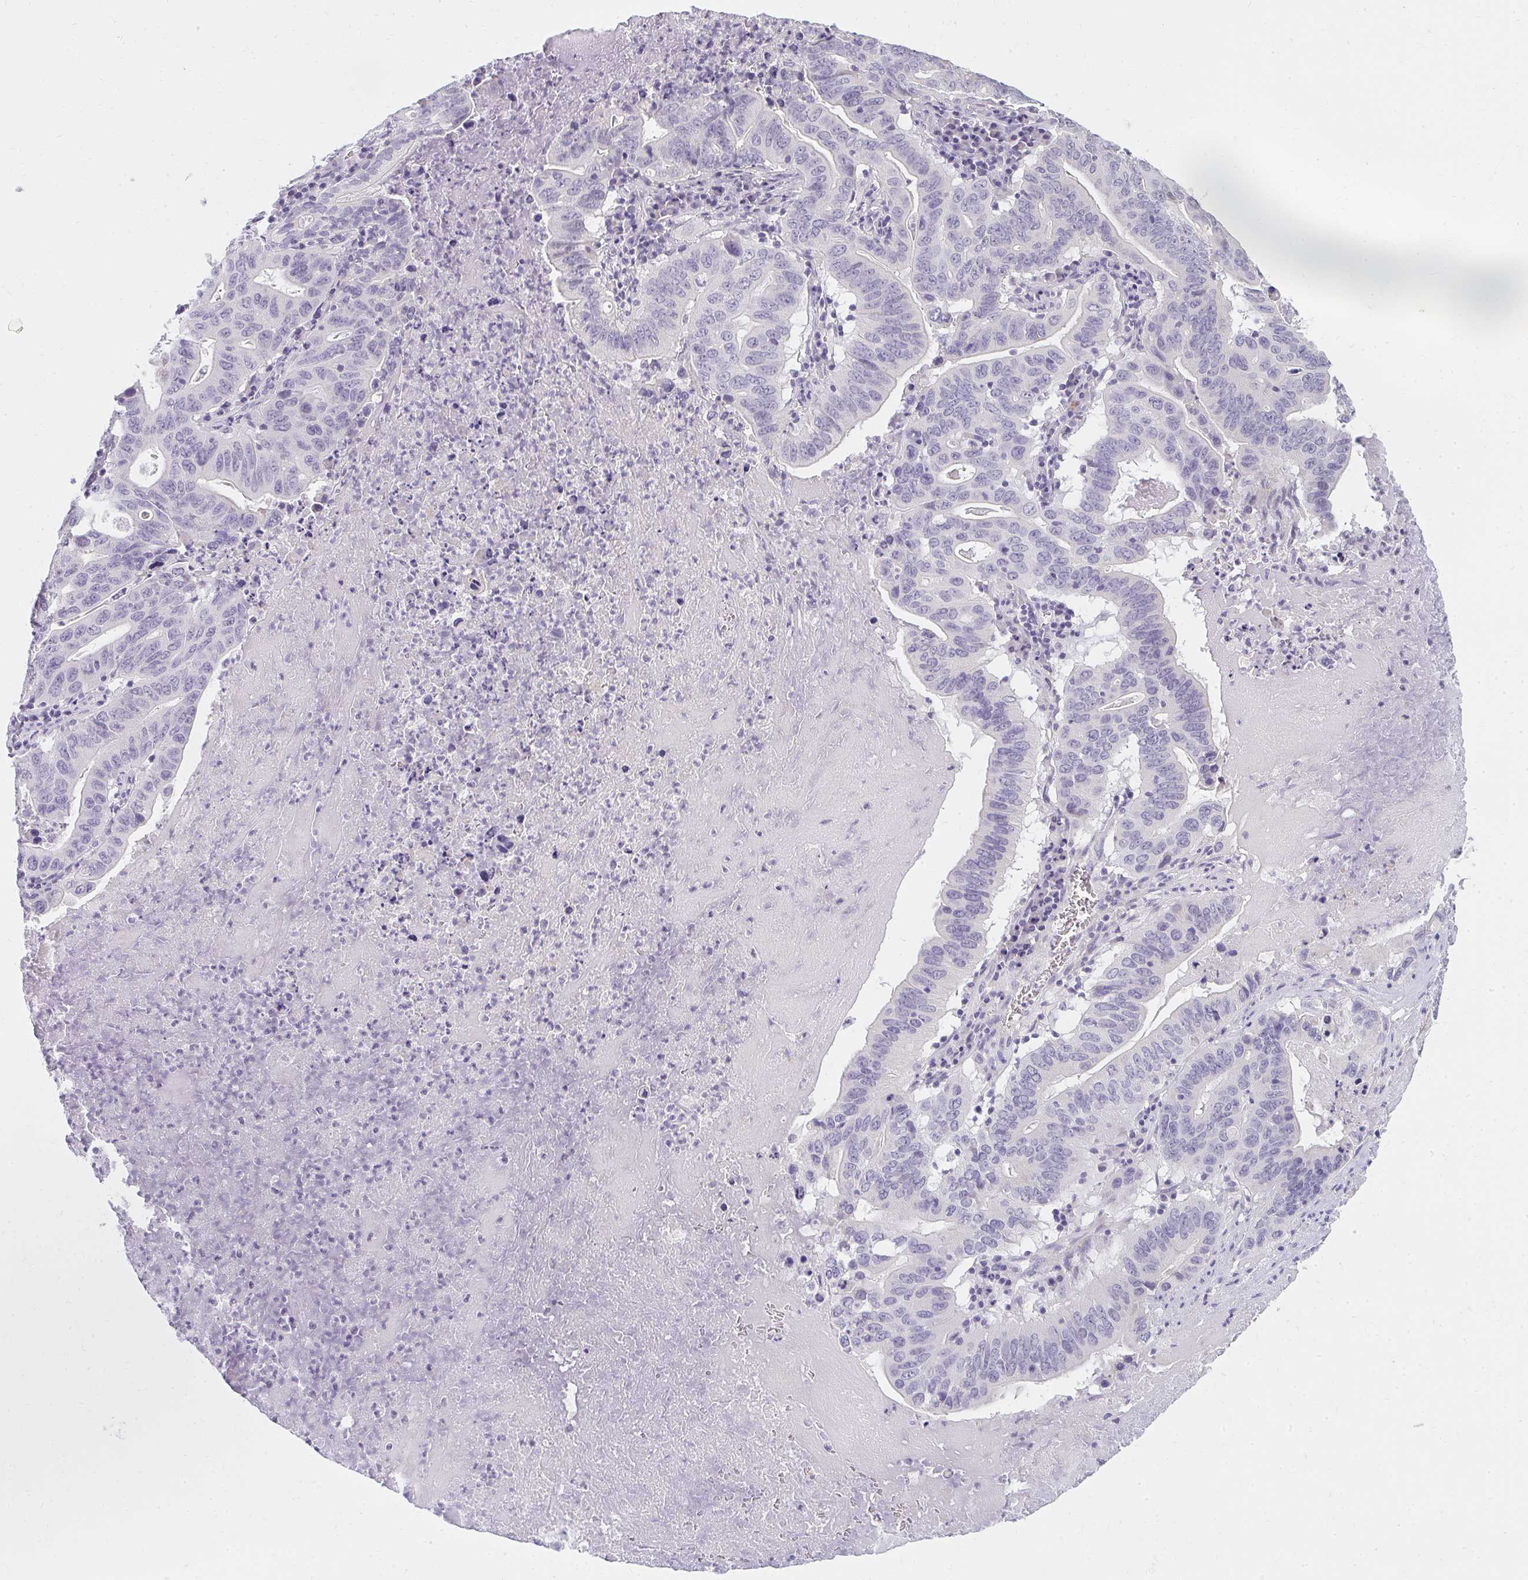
{"staining": {"intensity": "negative", "quantity": "none", "location": "none"}, "tissue": "lung cancer", "cell_type": "Tumor cells", "image_type": "cancer", "snomed": [{"axis": "morphology", "description": "Adenocarcinoma, NOS"}, {"axis": "topography", "description": "Lung"}], "caption": "Immunohistochemical staining of lung cancer (adenocarcinoma) shows no significant staining in tumor cells. (Stains: DAB immunohistochemistry with hematoxylin counter stain, Microscopy: brightfield microscopy at high magnification).", "gene": "PPP1R3G", "patient": {"sex": "female", "age": 60}}